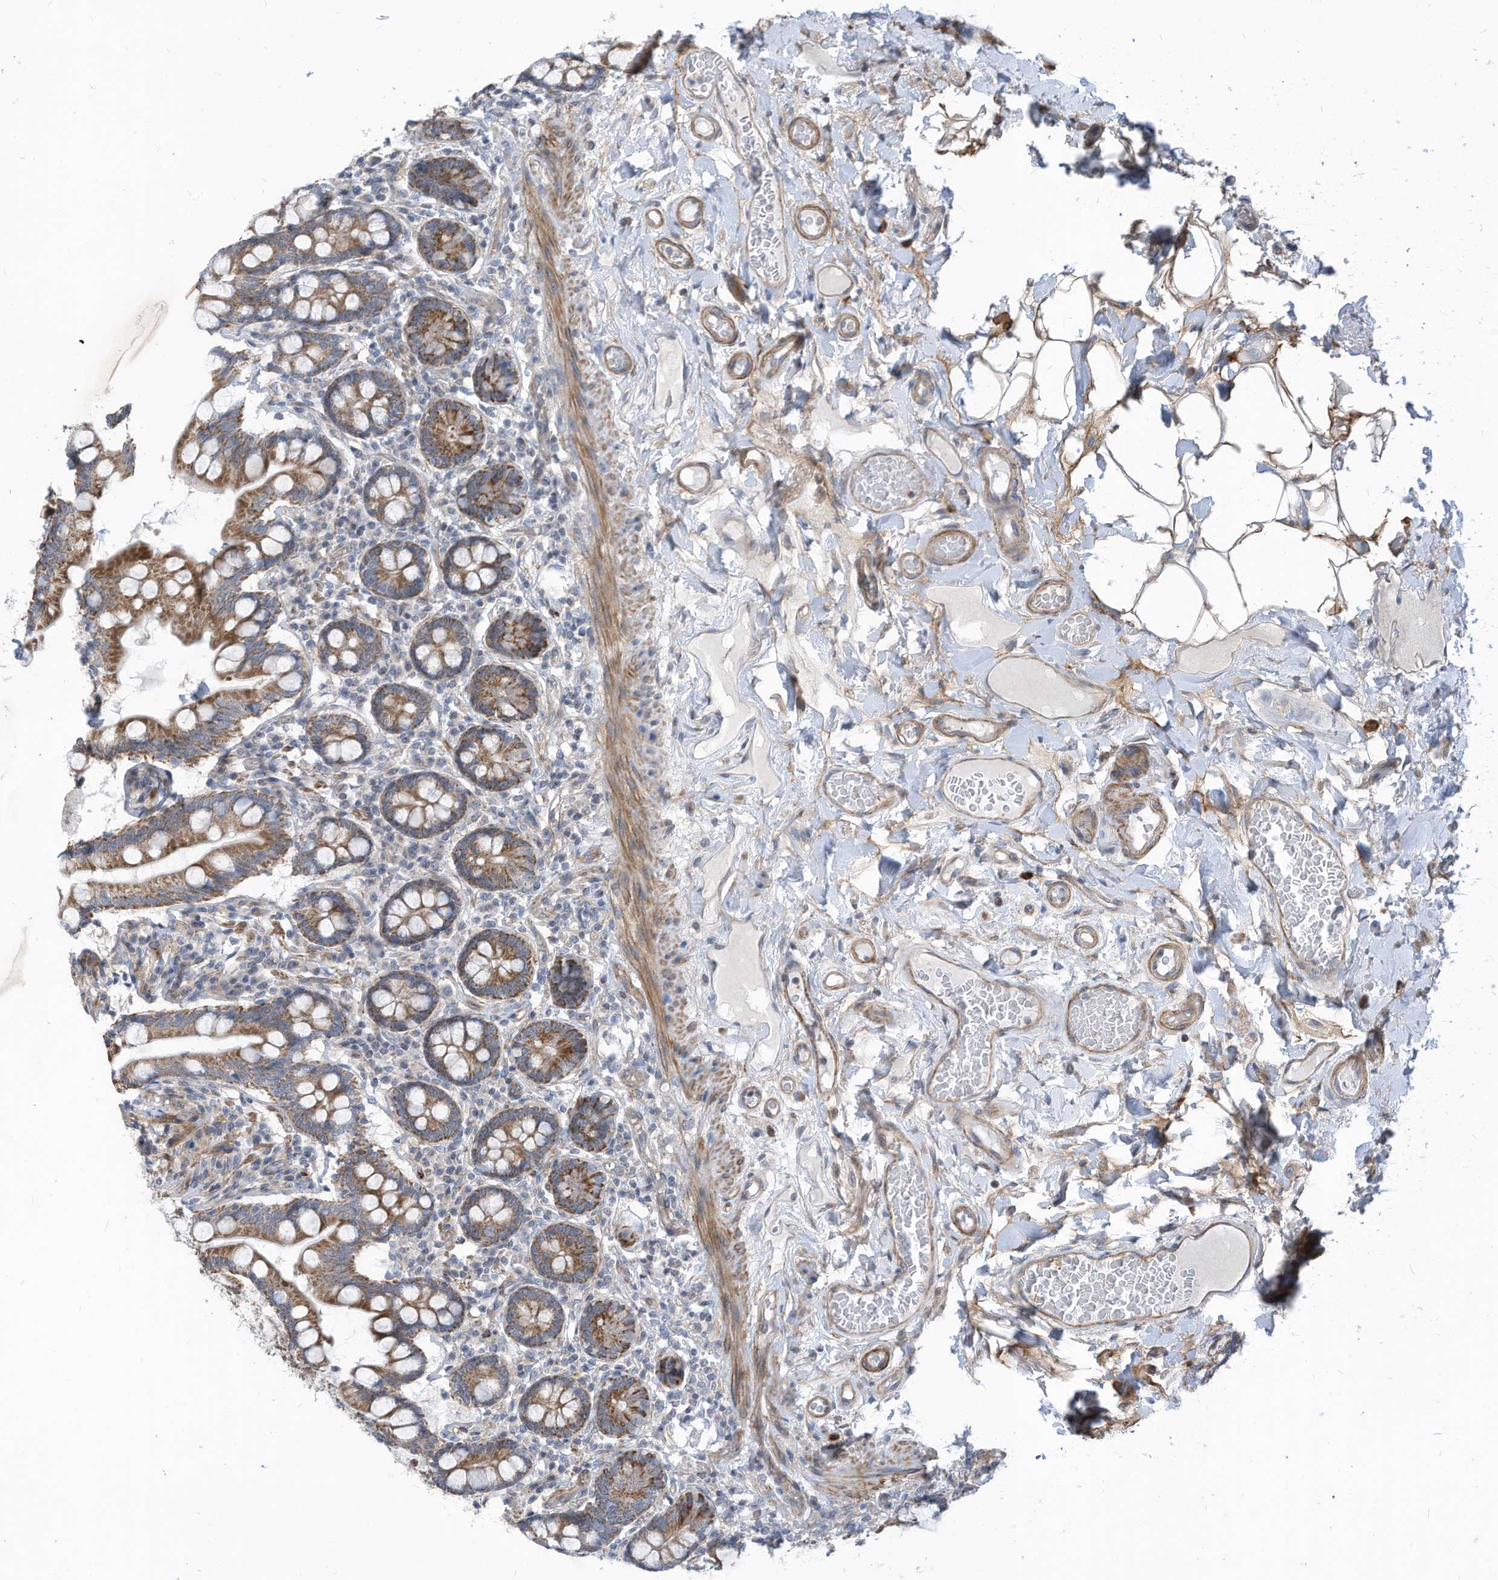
{"staining": {"intensity": "moderate", "quantity": ">75%", "location": "cytoplasmic/membranous"}, "tissue": "small intestine", "cell_type": "Glandular cells", "image_type": "normal", "snomed": [{"axis": "morphology", "description": "Normal tissue, NOS"}, {"axis": "topography", "description": "Small intestine"}], "caption": "A photomicrograph of small intestine stained for a protein demonstrates moderate cytoplasmic/membranous brown staining in glandular cells. The protein is stained brown, and the nuclei are stained in blue (DAB IHC with brightfield microscopy, high magnification).", "gene": "GPATCH3", "patient": {"sex": "female", "age": 64}}